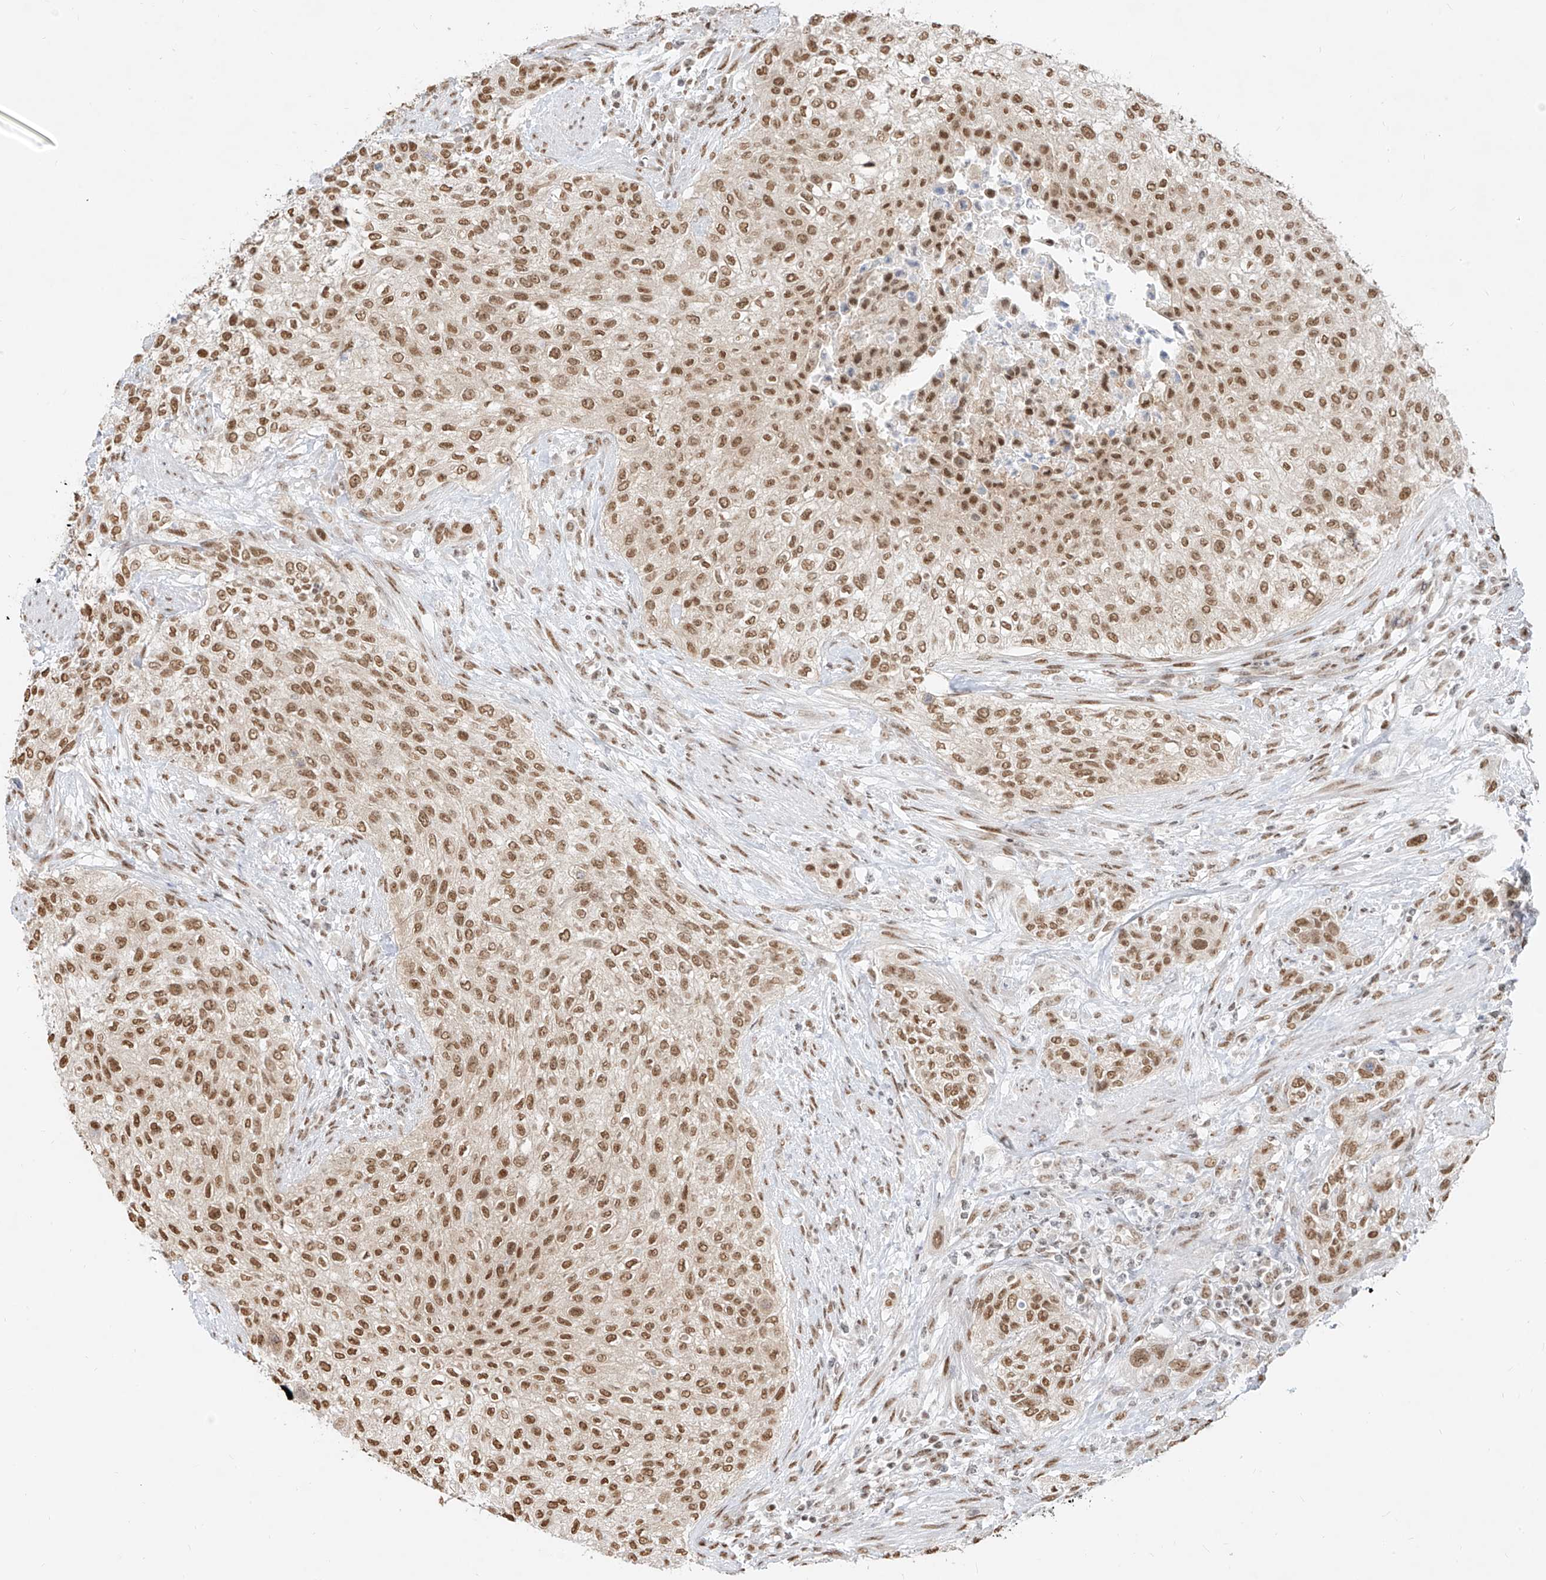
{"staining": {"intensity": "moderate", "quantity": ">75%", "location": "nuclear"}, "tissue": "urothelial cancer", "cell_type": "Tumor cells", "image_type": "cancer", "snomed": [{"axis": "morphology", "description": "Urothelial carcinoma, High grade"}, {"axis": "topography", "description": "Urinary bladder"}], "caption": "A high-resolution histopathology image shows immunohistochemistry staining of high-grade urothelial carcinoma, which reveals moderate nuclear expression in about >75% of tumor cells.", "gene": "NHSL1", "patient": {"sex": "male", "age": 35}}